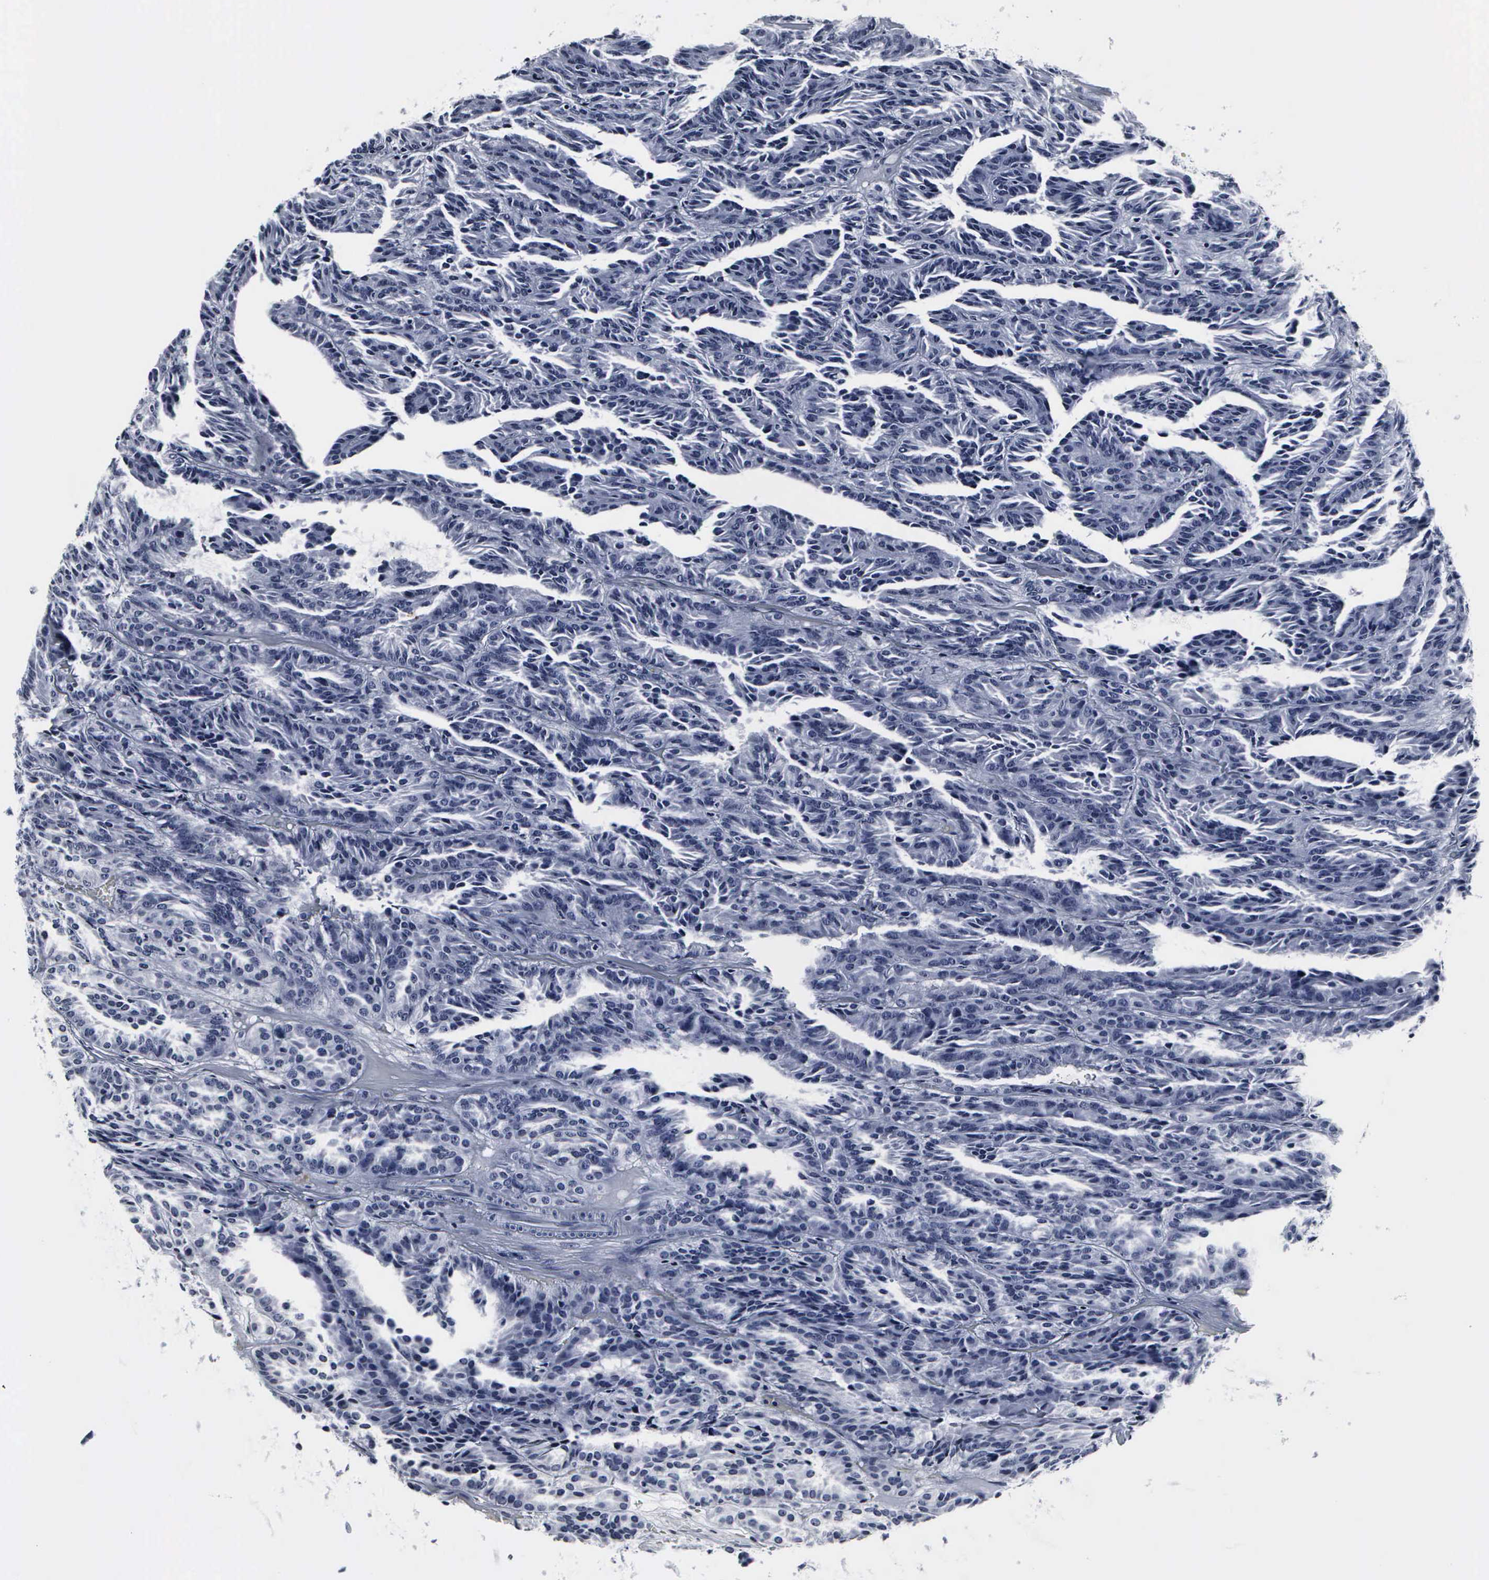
{"staining": {"intensity": "negative", "quantity": "none", "location": "none"}, "tissue": "renal cancer", "cell_type": "Tumor cells", "image_type": "cancer", "snomed": [{"axis": "morphology", "description": "Adenocarcinoma, NOS"}, {"axis": "topography", "description": "Kidney"}], "caption": "Immunohistochemistry (IHC) of human renal cancer (adenocarcinoma) shows no positivity in tumor cells.", "gene": "DGCR2", "patient": {"sex": "male", "age": 46}}